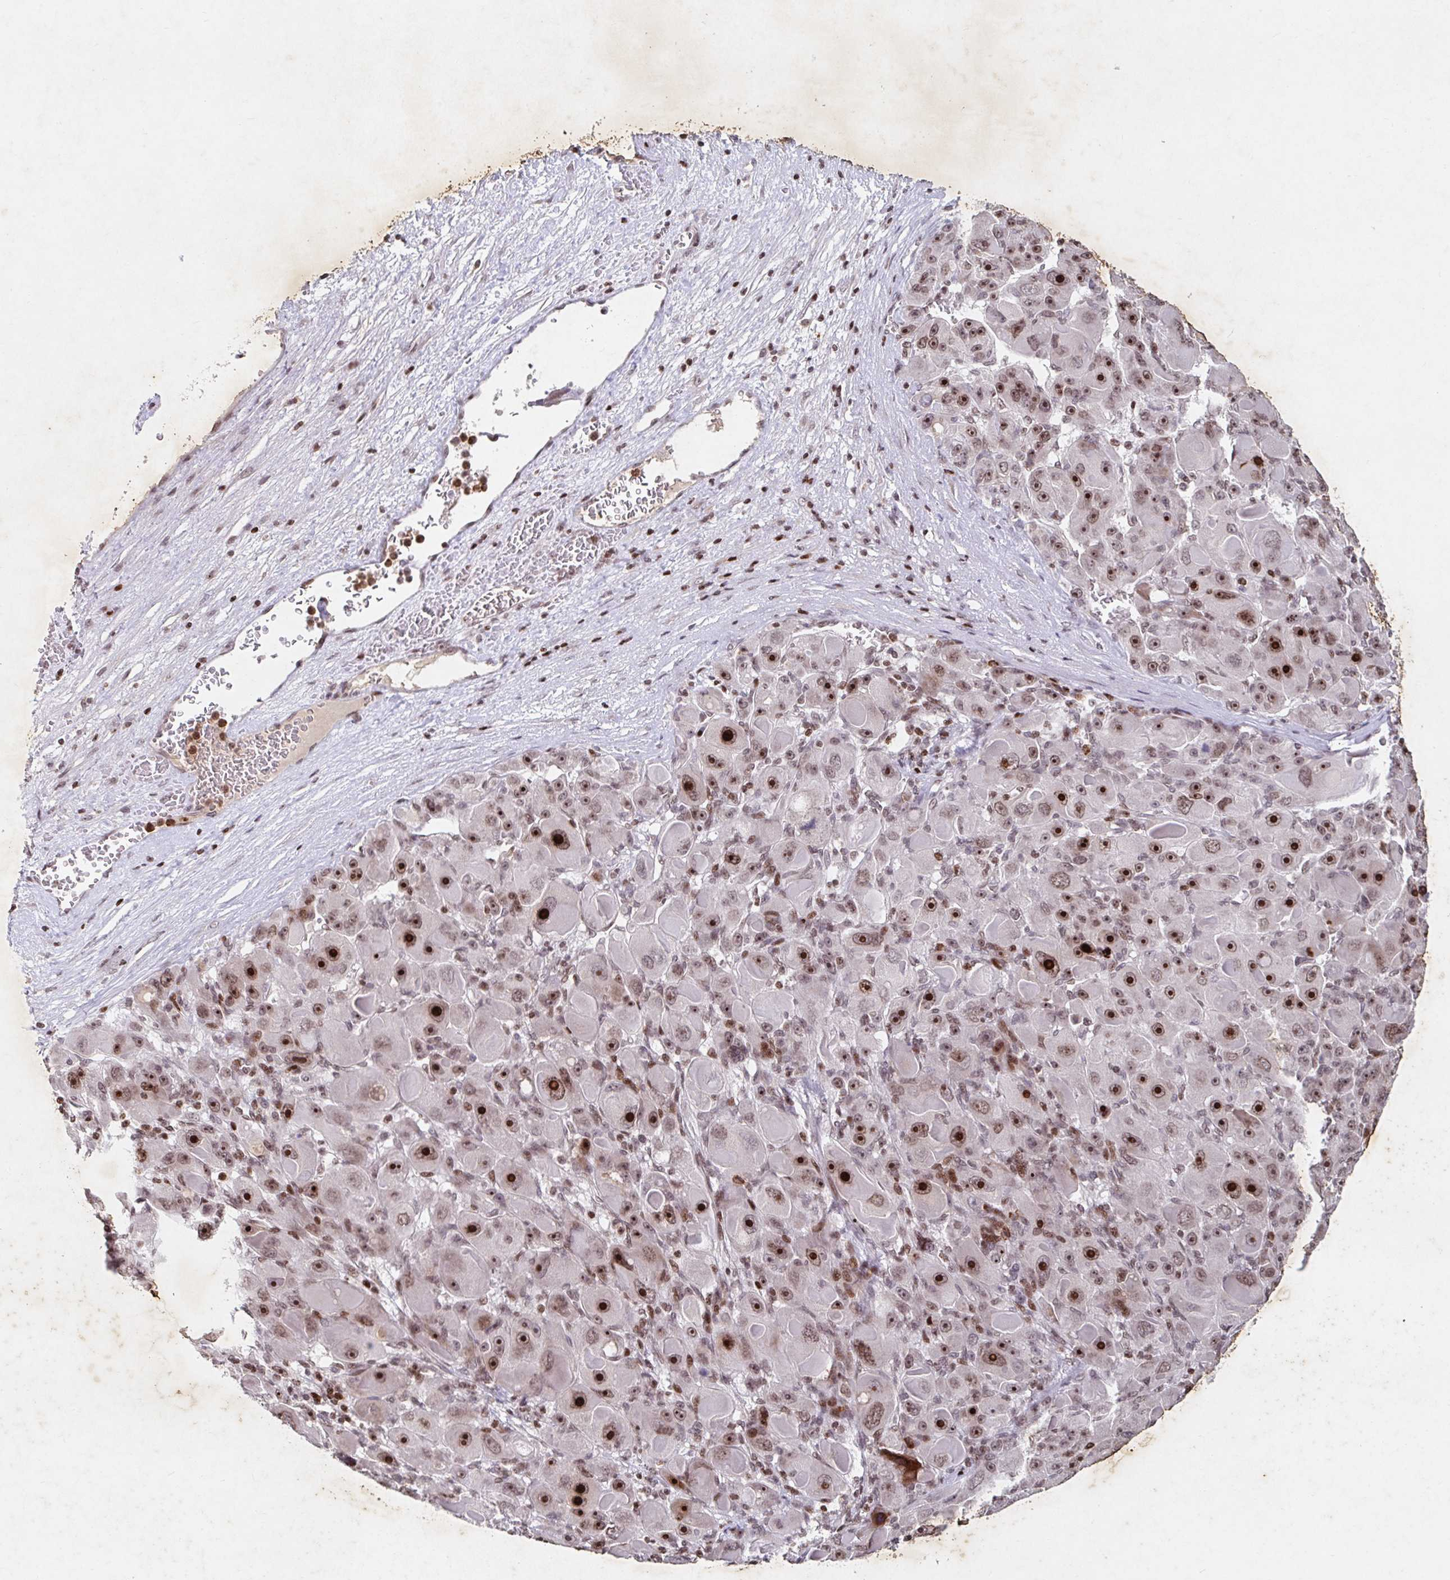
{"staining": {"intensity": "strong", "quantity": ">75%", "location": "nuclear"}, "tissue": "liver cancer", "cell_type": "Tumor cells", "image_type": "cancer", "snomed": [{"axis": "morphology", "description": "Carcinoma, Hepatocellular, NOS"}, {"axis": "topography", "description": "Liver"}], "caption": "DAB immunohistochemical staining of hepatocellular carcinoma (liver) displays strong nuclear protein staining in approximately >75% of tumor cells. (Brightfield microscopy of DAB IHC at high magnification).", "gene": "C19orf53", "patient": {"sex": "male", "age": 76}}